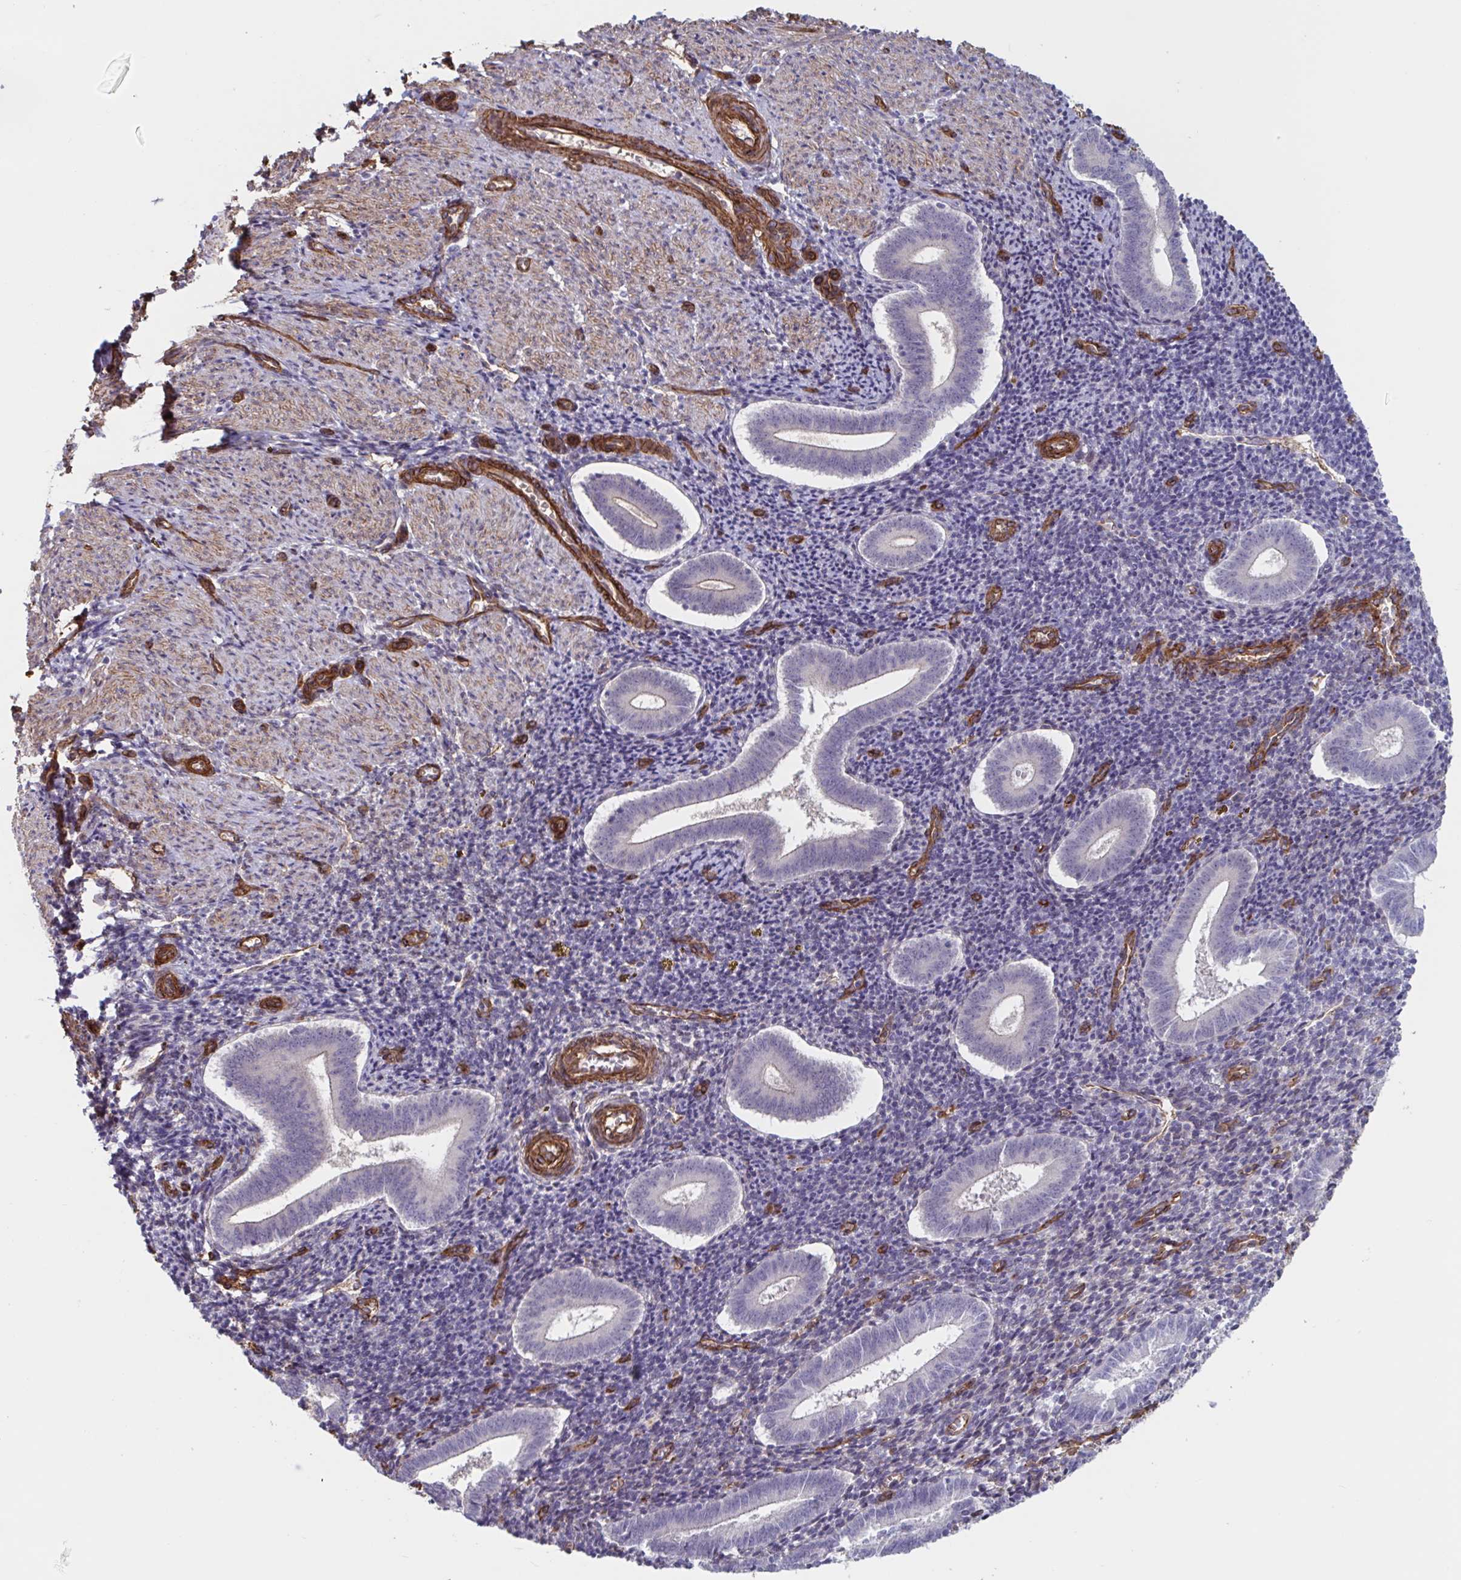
{"staining": {"intensity": "negative", "quantity": "none", "location": "none"}, "tissue": "endometrium", "cell_type": "Cells in endometrial stroma", "image_type": "normal", "snomed": [{"axis": "morphology", "description": "Normal tissue, NOS"}, {"axis": "topography", "description": "Endometrium"}], "caption": "This is an IHC photomicrograph of normal endometrium. There is no expression in cells in endometrial stroma.", "gene": "CITED4", "patient": {"sex": "female", "age": 25}}